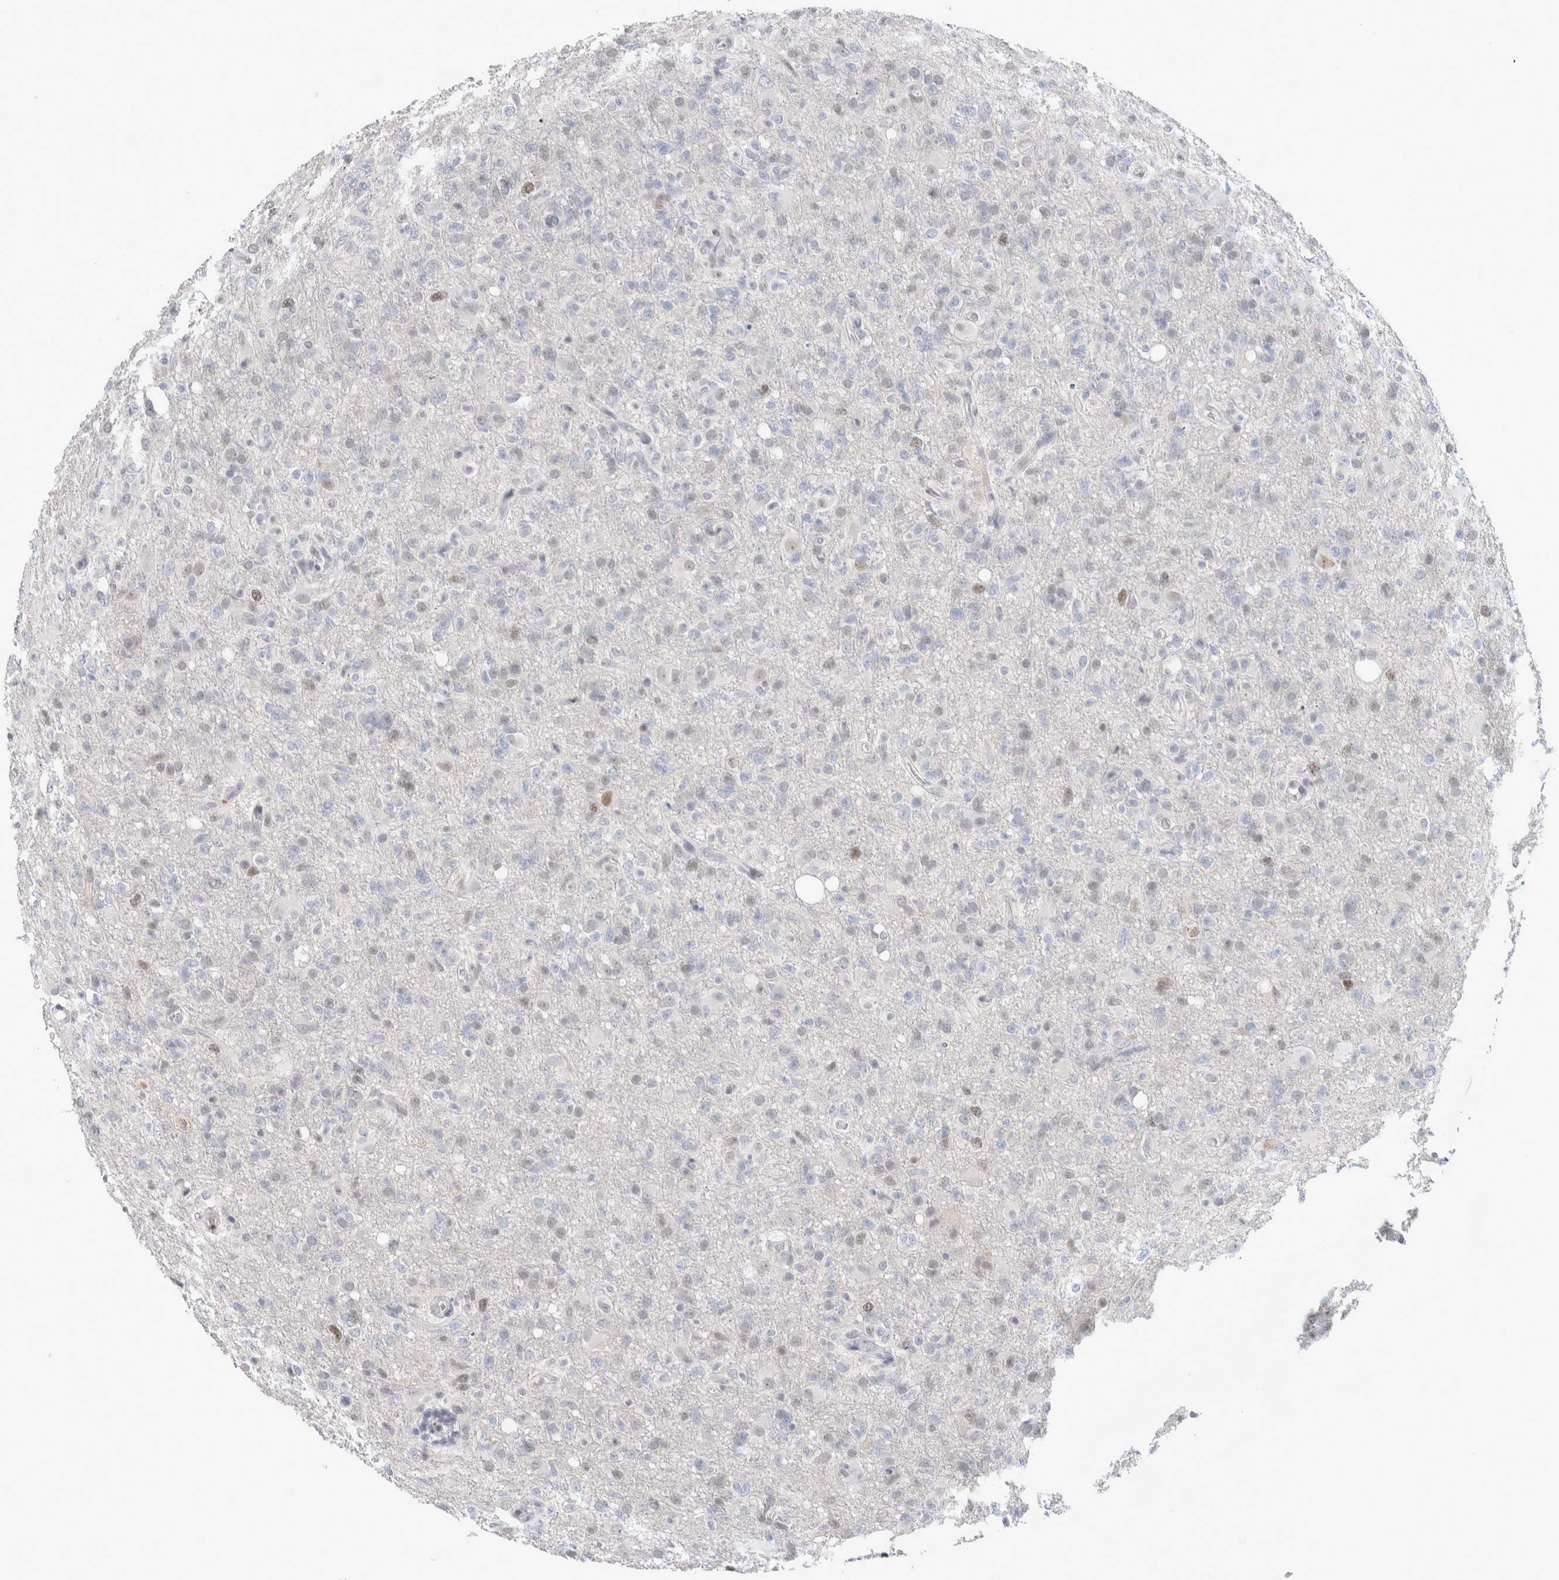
{"staining": {"intensity": "weak", "quantity": "<25%", "location": "nuclear"}, "tissue": "glioma", "cell_type": "Tumor cells", "image_type": "cancer", "snomed": [{"axis": "morphology", "description": "Glioma, malignant, High grade"}, {"axis": "topography", "description": "Brain"}], "caption": "IHC of human malignant glioma (high-grade) exhibits no expression in tumor cells.", "gene": "KNL1", "patient": {"sex": "female", "age": 57}}